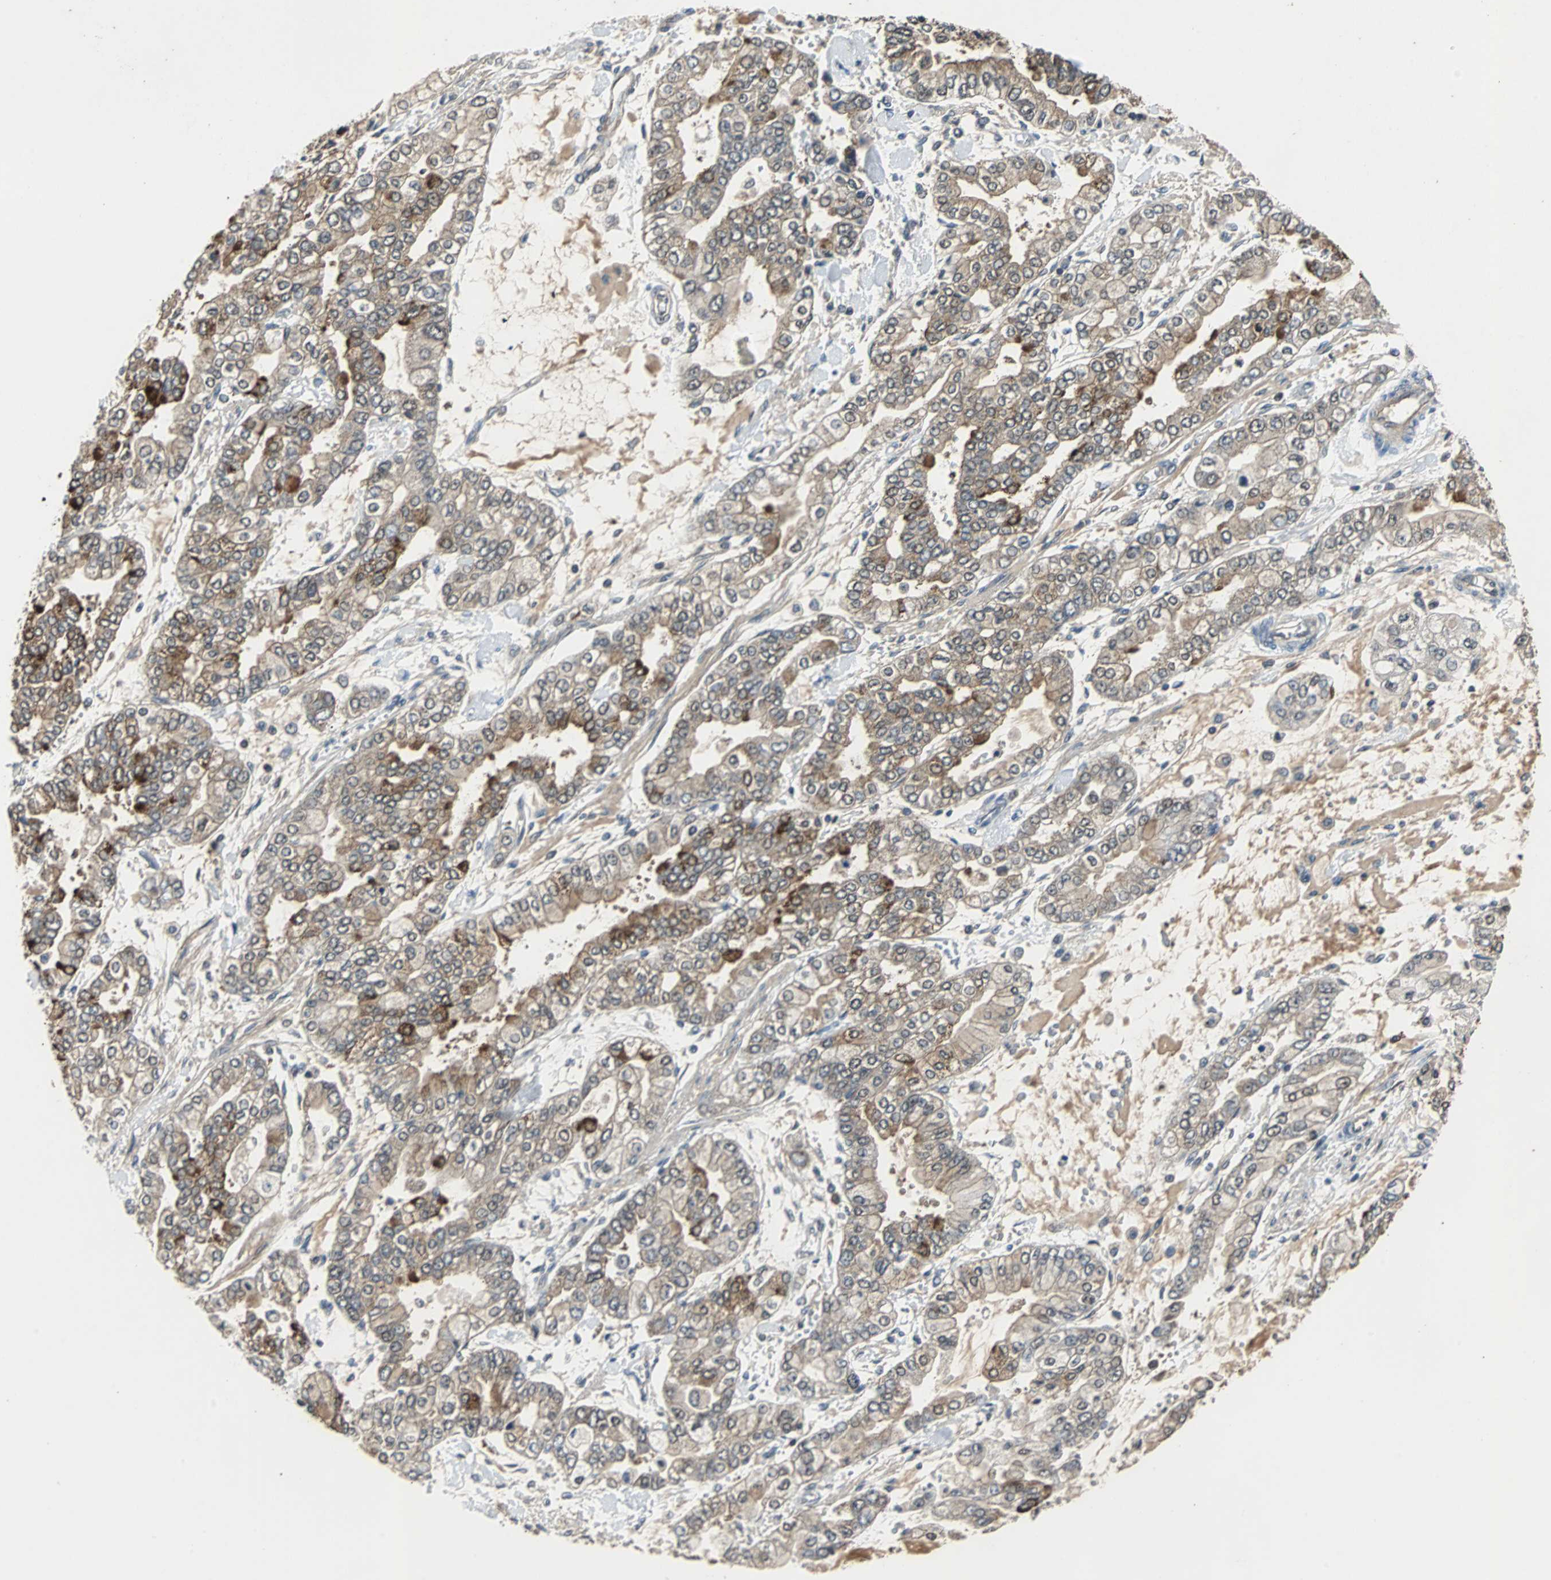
{"staining": {"intensity": "moderate", "quantity": "25%-75%", "location": "cytoplasmic/membranous"}, "tissue": "stomach cancer", "cell_type": "Tumor cells", "image_type": "cancer", "snomed": [{"axis": "morphology", "description": "Normal tissue, NOS"}, {"axis": "morphology", "description": "Adenocarcinoma, NOS"}, {"axis": "topography", "description": "Stomach, upper"}, {"axis": "topography", "description": "Stomach"}], "caption": "Moderate cytoplasmic/membranous protein staining is identified in about 25%-75% of tumor cells in stomach adenocarcinoma.", "gene": "VBP1", "patient": {"sex": "male", "age": 76}}